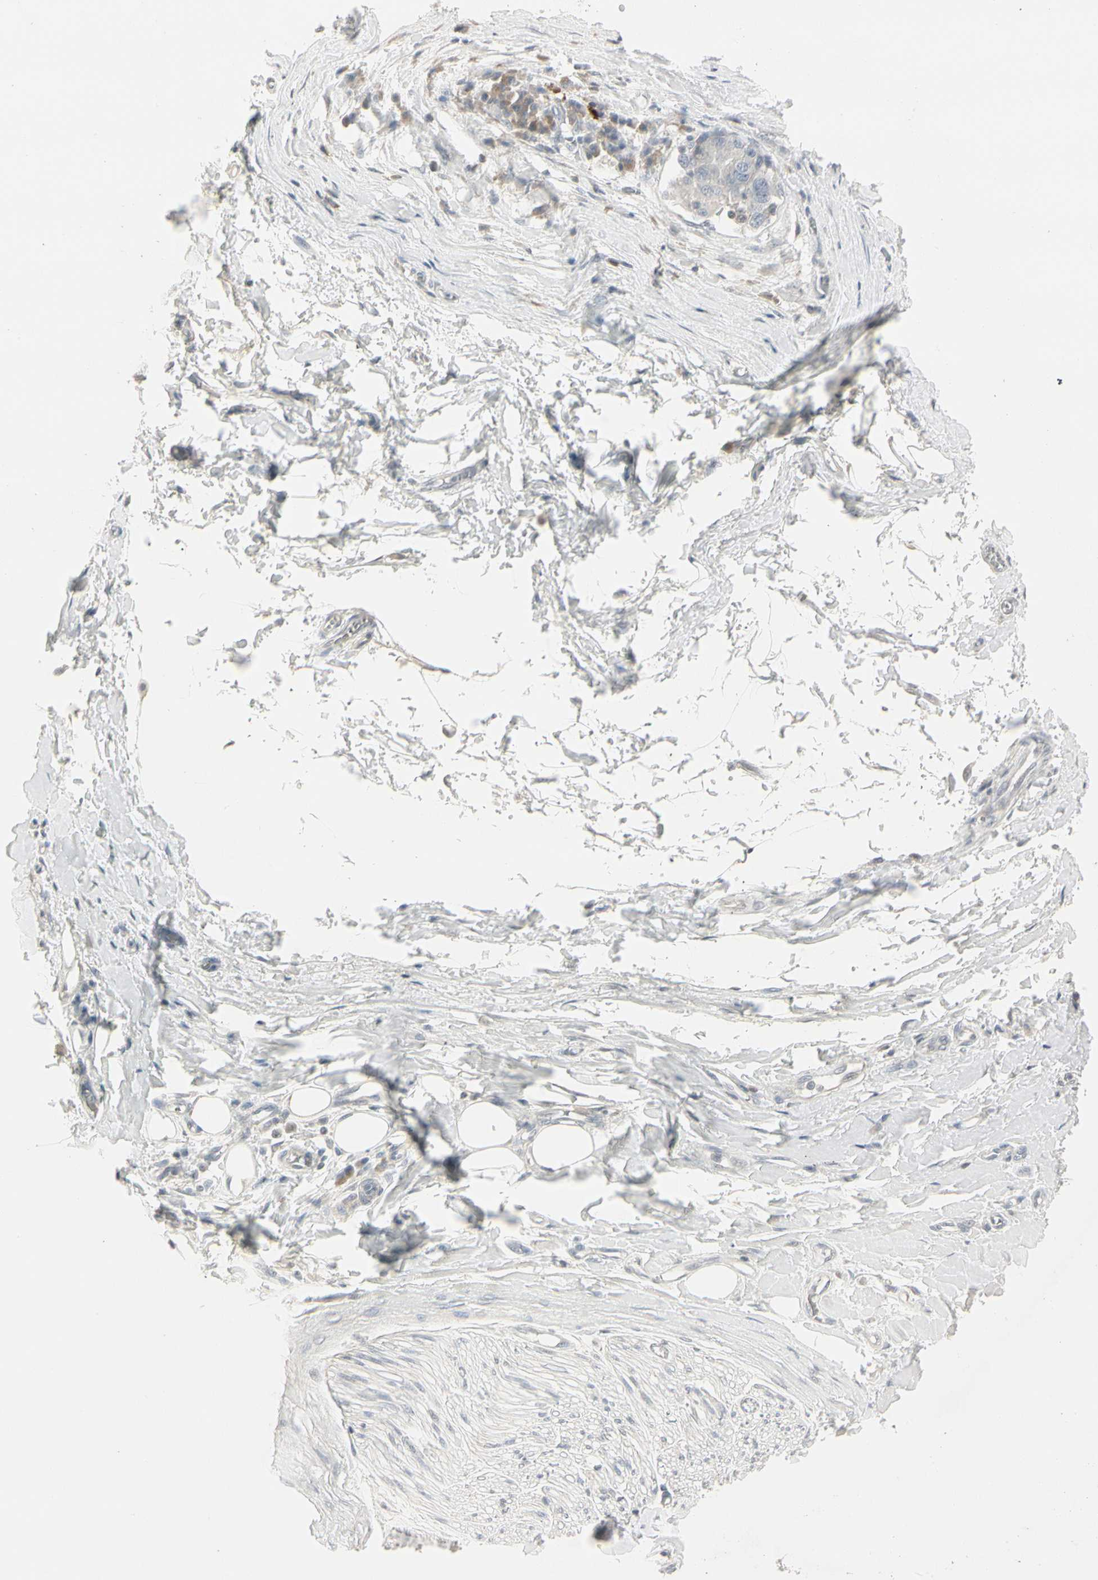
{"staining": {"intensity": "negative", "quantity": "none", "location": "none"}, "tissue": "adipose tissue", "cell_type": "Adipocytes", "image_type": "normal", "snomed": [{"axis": "morphology", "description": "Normal tissue, NOS"}, {"axis": "morphology", "description": "Adenocarcinoma, NOS"}, {"axis": "topography", "description": "Esophagus"}], "caption": "Micrograph shows no protein staining in adipocytes of unremarkable adipose tissue. Brightfield microscopy of immunohistochemistry (IHC) stained with DAB (3,3'-diaminobenzidine) (brown) and hematoxylin (blue), captured at high magnification.", "gene": "DMPK", "patient": {"sex": "male", "age": 62}}